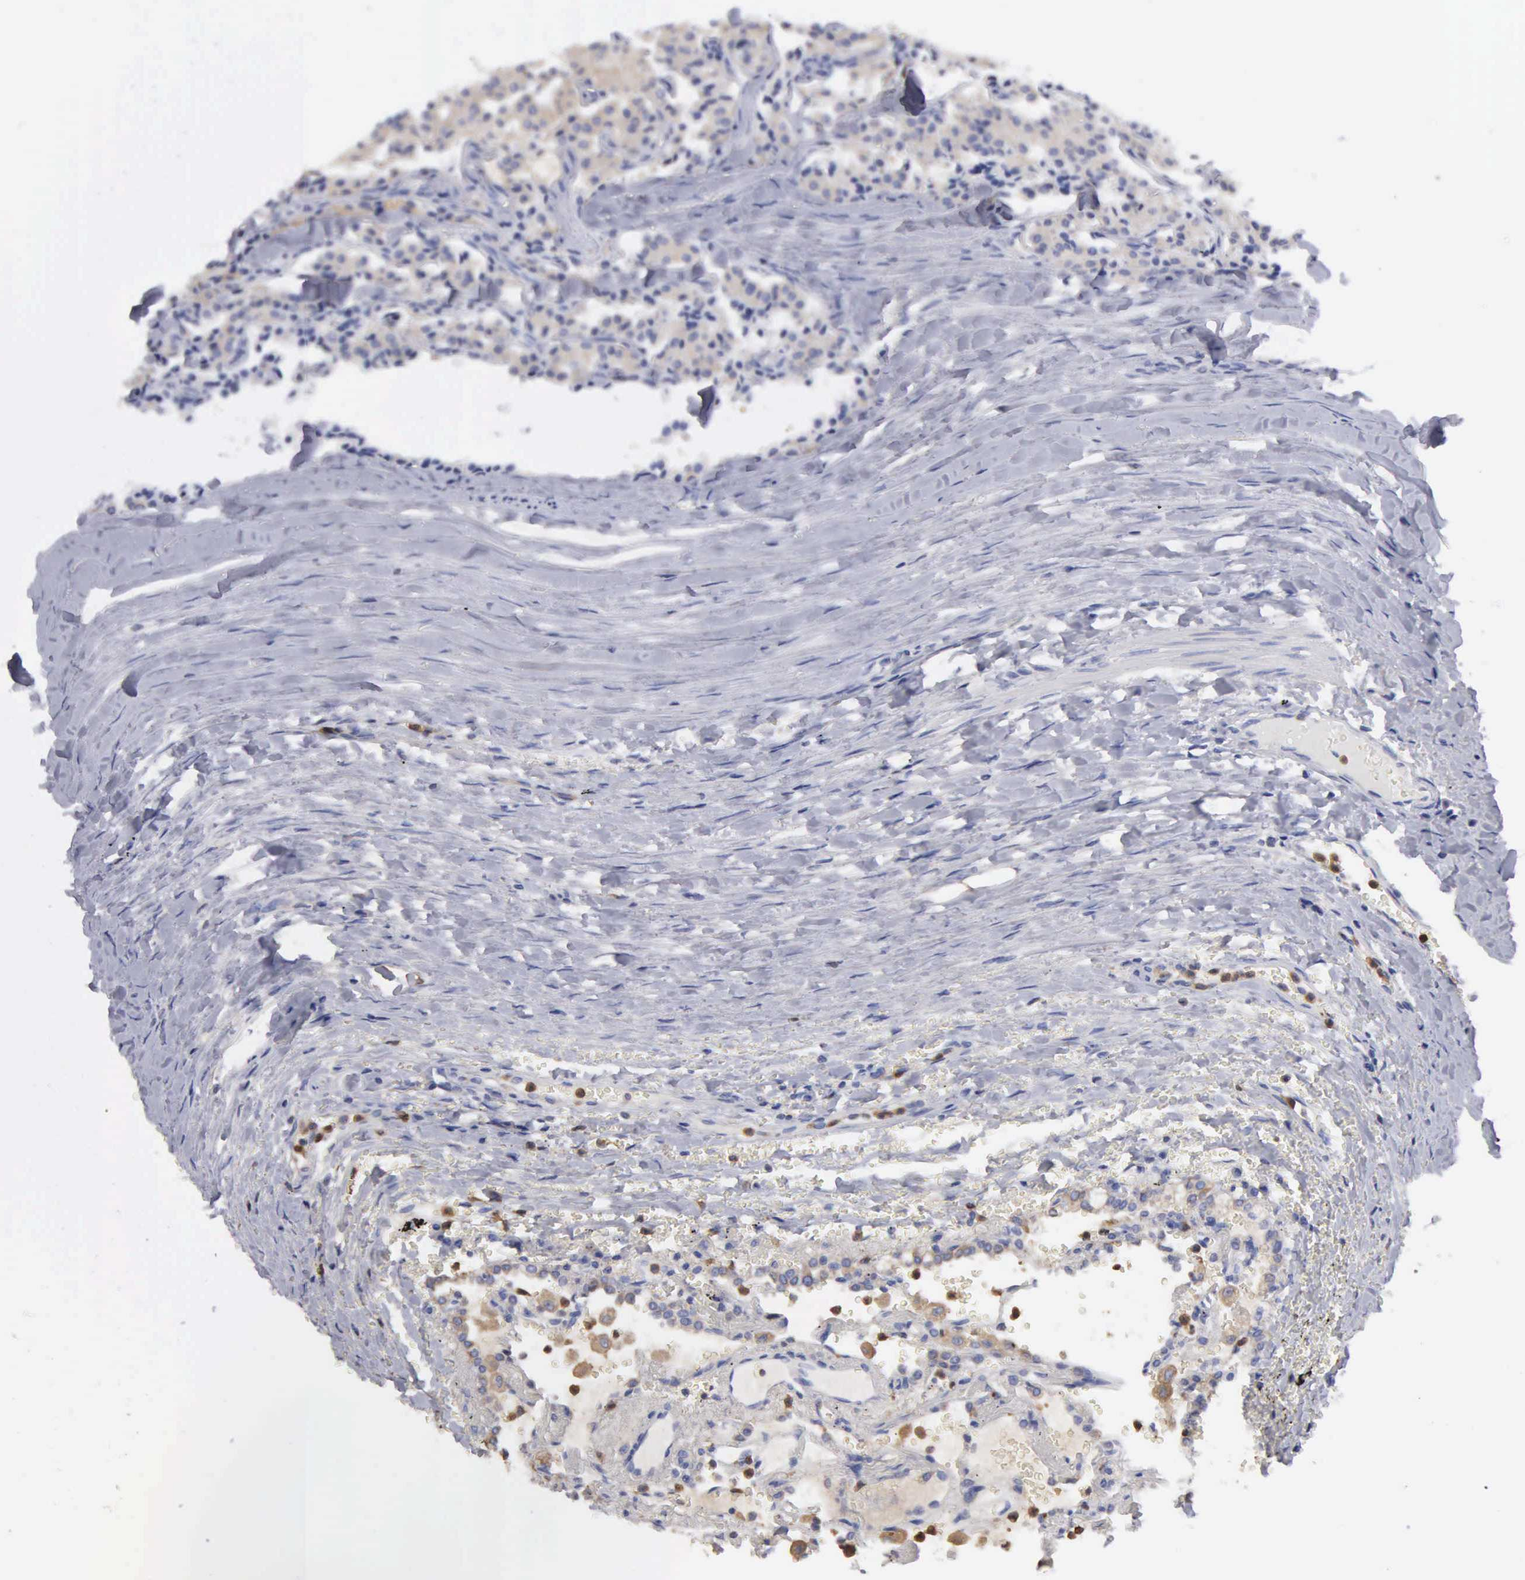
{"staining": {"intensity": "weak", "quantity": ">75%", "location": "cytoplasmic/membranous"}, "tissue": "carcinoid", "cell_type": "Tumor cells", "image_type": "cancer", "snomed": [{"axis": "morphology", "description": "Carcinoid, malignant, NOS"}, {"axis": "topography", "description": "Bronchus"}], "caption": "Immunohistochemical staining of carcinoid displays low levels of weak cytoplasmic/membranous expression in approximately >75% of tumor cells.", "gene": "G6PD", "patient": {"sex": "male", "age": 55}}